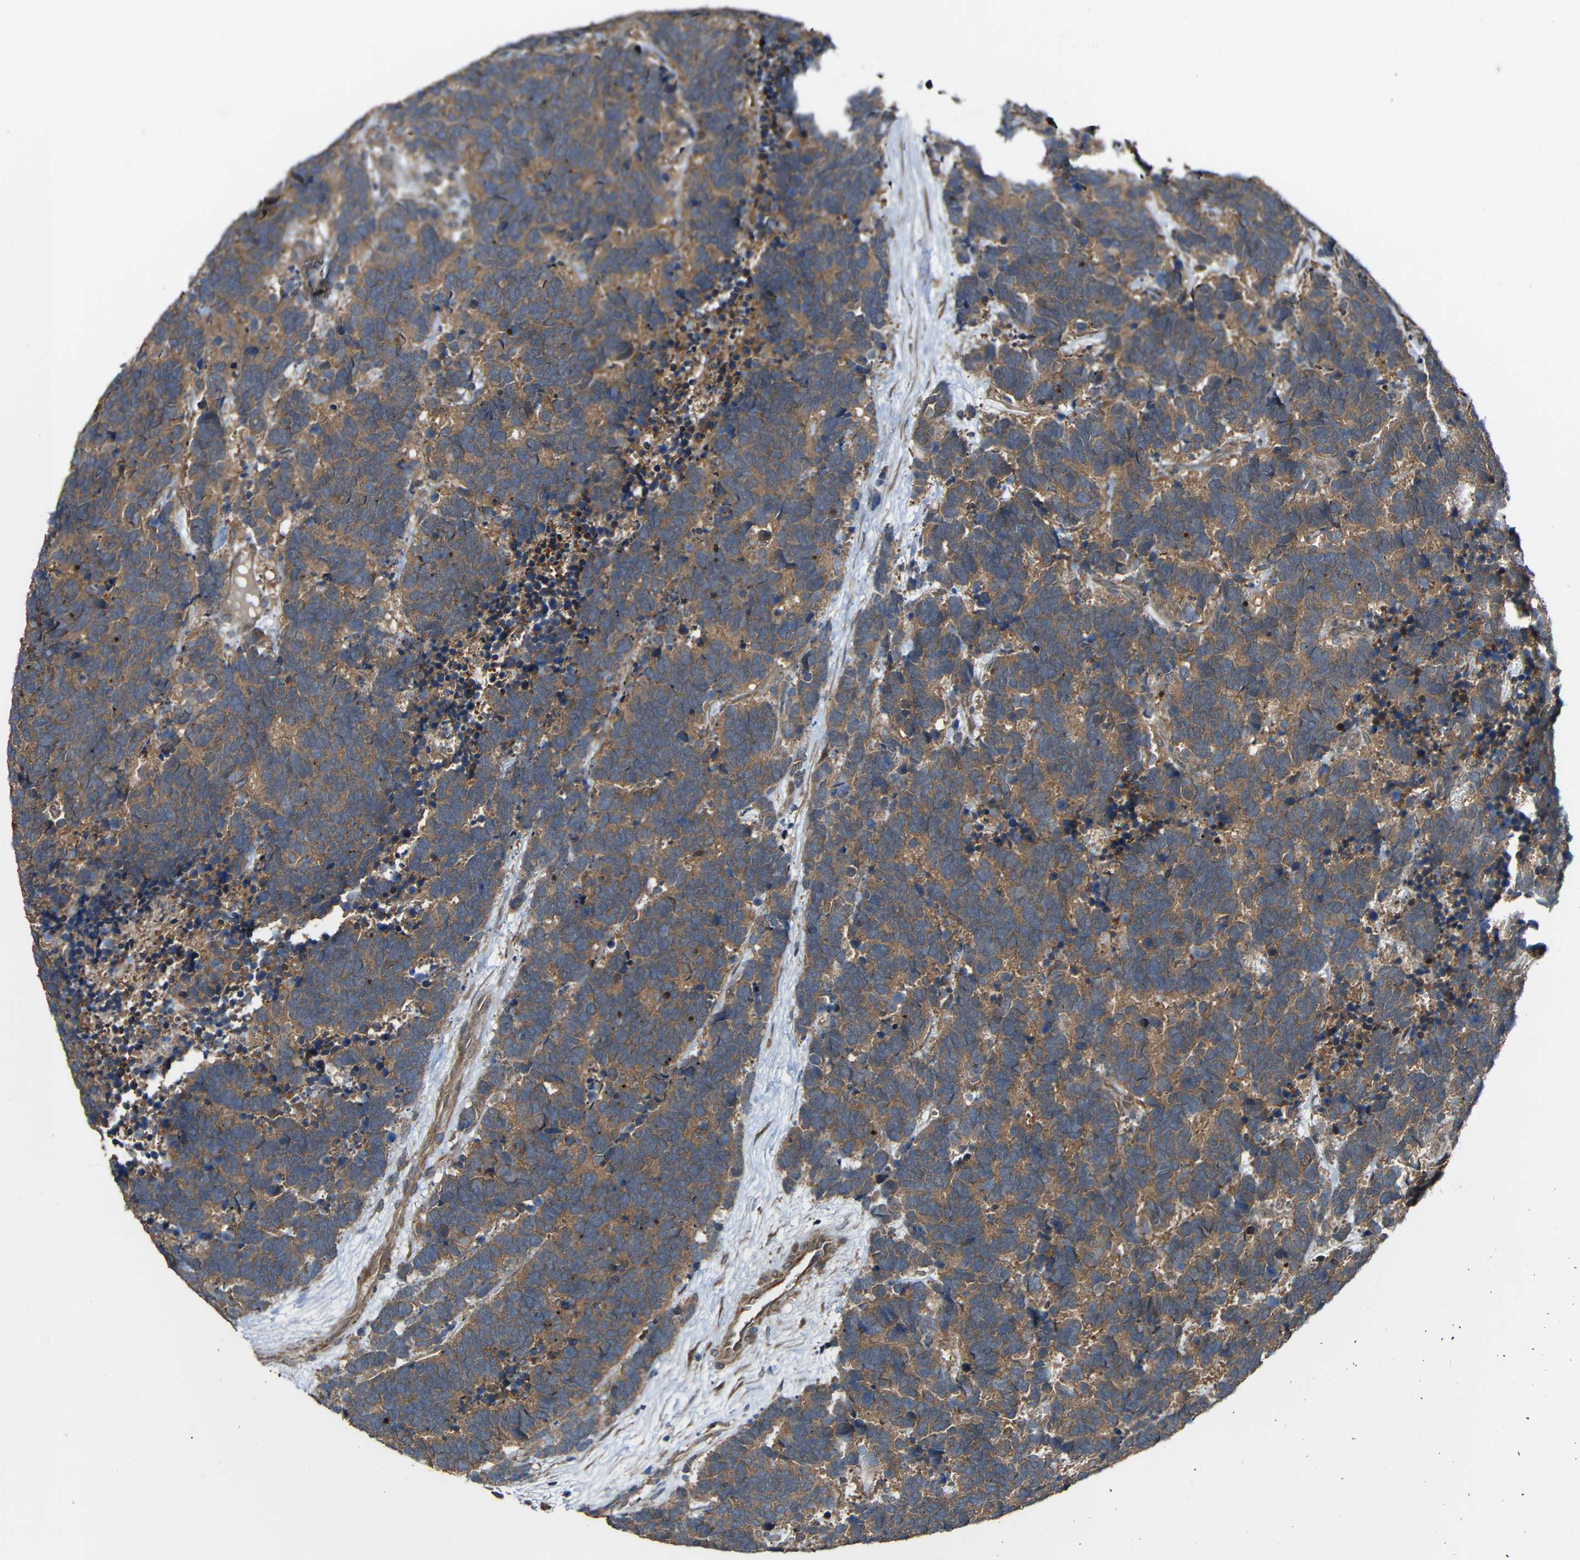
{"staining": {"intensity": "moderate", "quantity": ">75%", "location": "cytoplasmic/membranous"}, "tissue": "carcinoid", "cell_type": "Tumor cells", "image_type": "cancer", "snomed": [{"axis": "morphology", "description": "Carcinoma, NOS"}, {"axis": "morphology", "description": "Carcinoid, malignant, NOS"}, {"axis": "topography", "description": "Urinary bladder"}], "caption": "Protein expression analysis of carcinoma displays moderate cytoplasmic/membranous positivity in approximately >75% of tumor cells. Using DAB (3,3'-diaminobenzidine) (brown) and hematoxylin (blue) stains, captured at high magnification using brightfield microscopy.", "gene": "CHST9", "patient": {"sex": "male", "age": 57}}